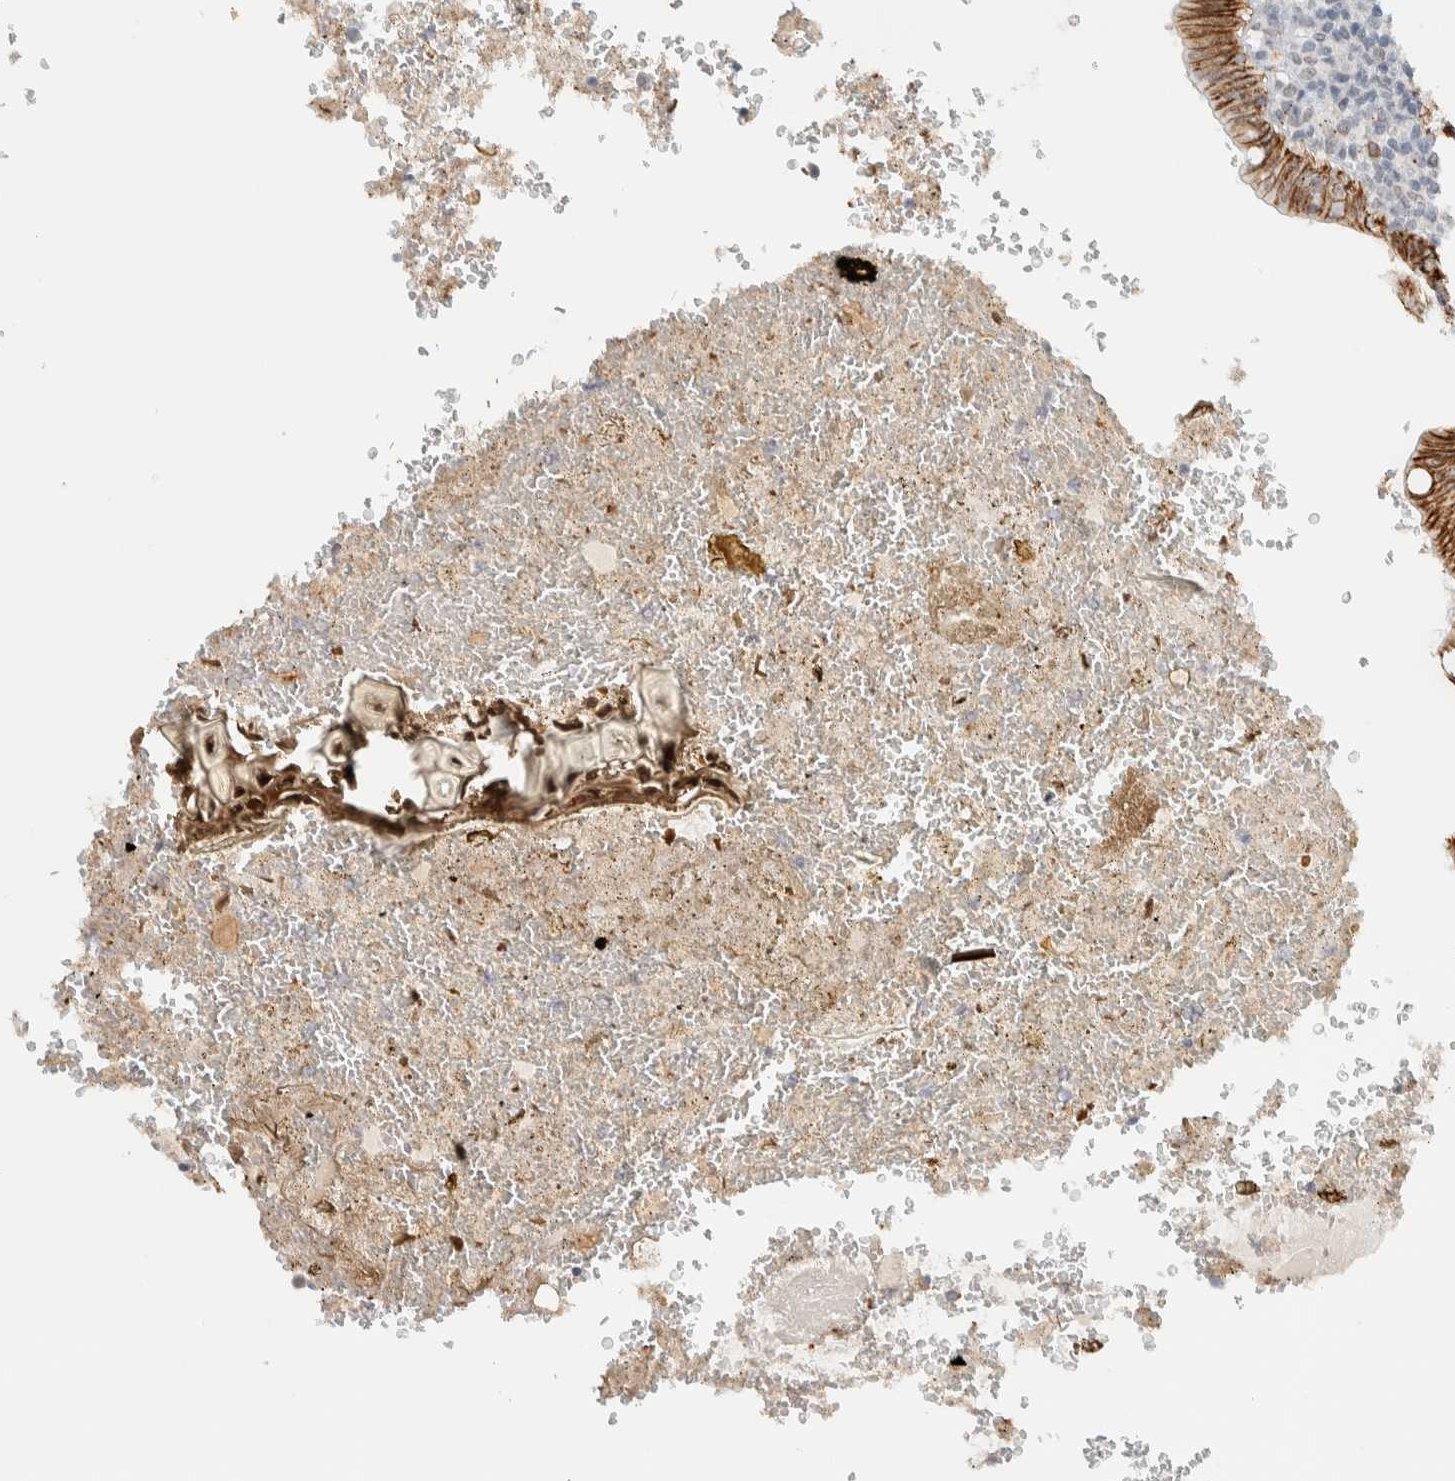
{"staining": {"intensity": "strong", "quantity": ">75%", "location": "cytoplasmic/membranous"}, "tissue": "appendix", "cell_type": "Glandular cells", "image_type": "normal", "snomed": [{"axis": "morphology", "description": "Normal tissue, NOS"}, {"axis": "topography", "description": "Appendix"}], "caption": "A high-resolution photomicrograph shows immunohistochemistry staining of benign appendix, which exhibits strong cytoplasmic/membranous expression in approximately >75% of glandular cells.", "gene": "CDH17", "patient": {"sex": "male", "age": 8}}